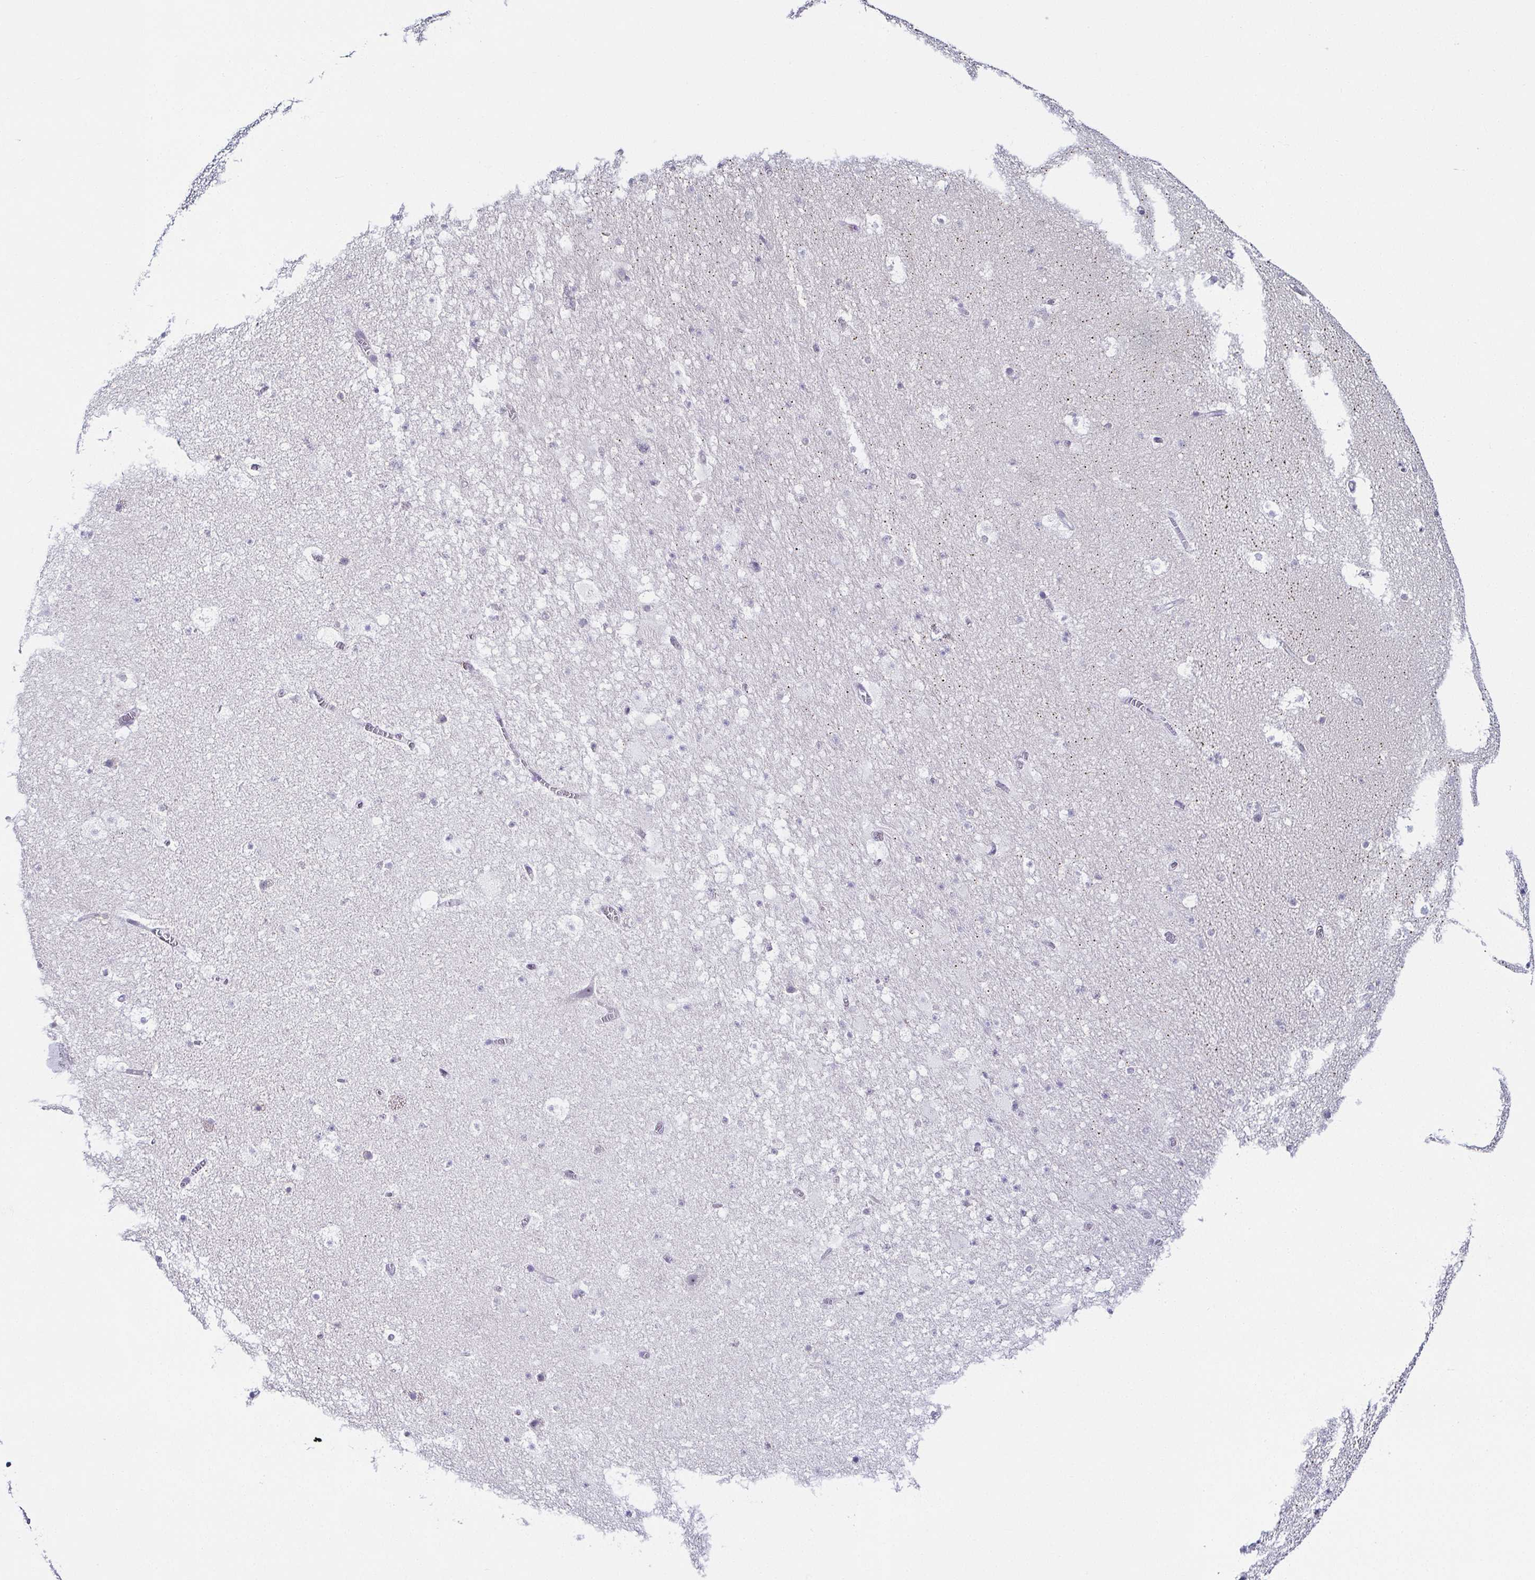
{"staining": {"intensity": "negative", "quantity": "none", "location": "none"}, "tissue": "hippocampus", "cell_type": "Glial cells", "image_type": "normal", "snomed": [{"axis": "morphology", "description": "Normal tissue, NOS"}, {"axis": "topography", "description": "Hippocampus"}], "caption": "DAB immunohistochemical staining of normal human hippocampus demonstrates no significant staining in glial cells. (IHC, brightfield microscopy, high magnification).", "gene": "FAM162B", "patient": {"sex": "female", "age": 42}}